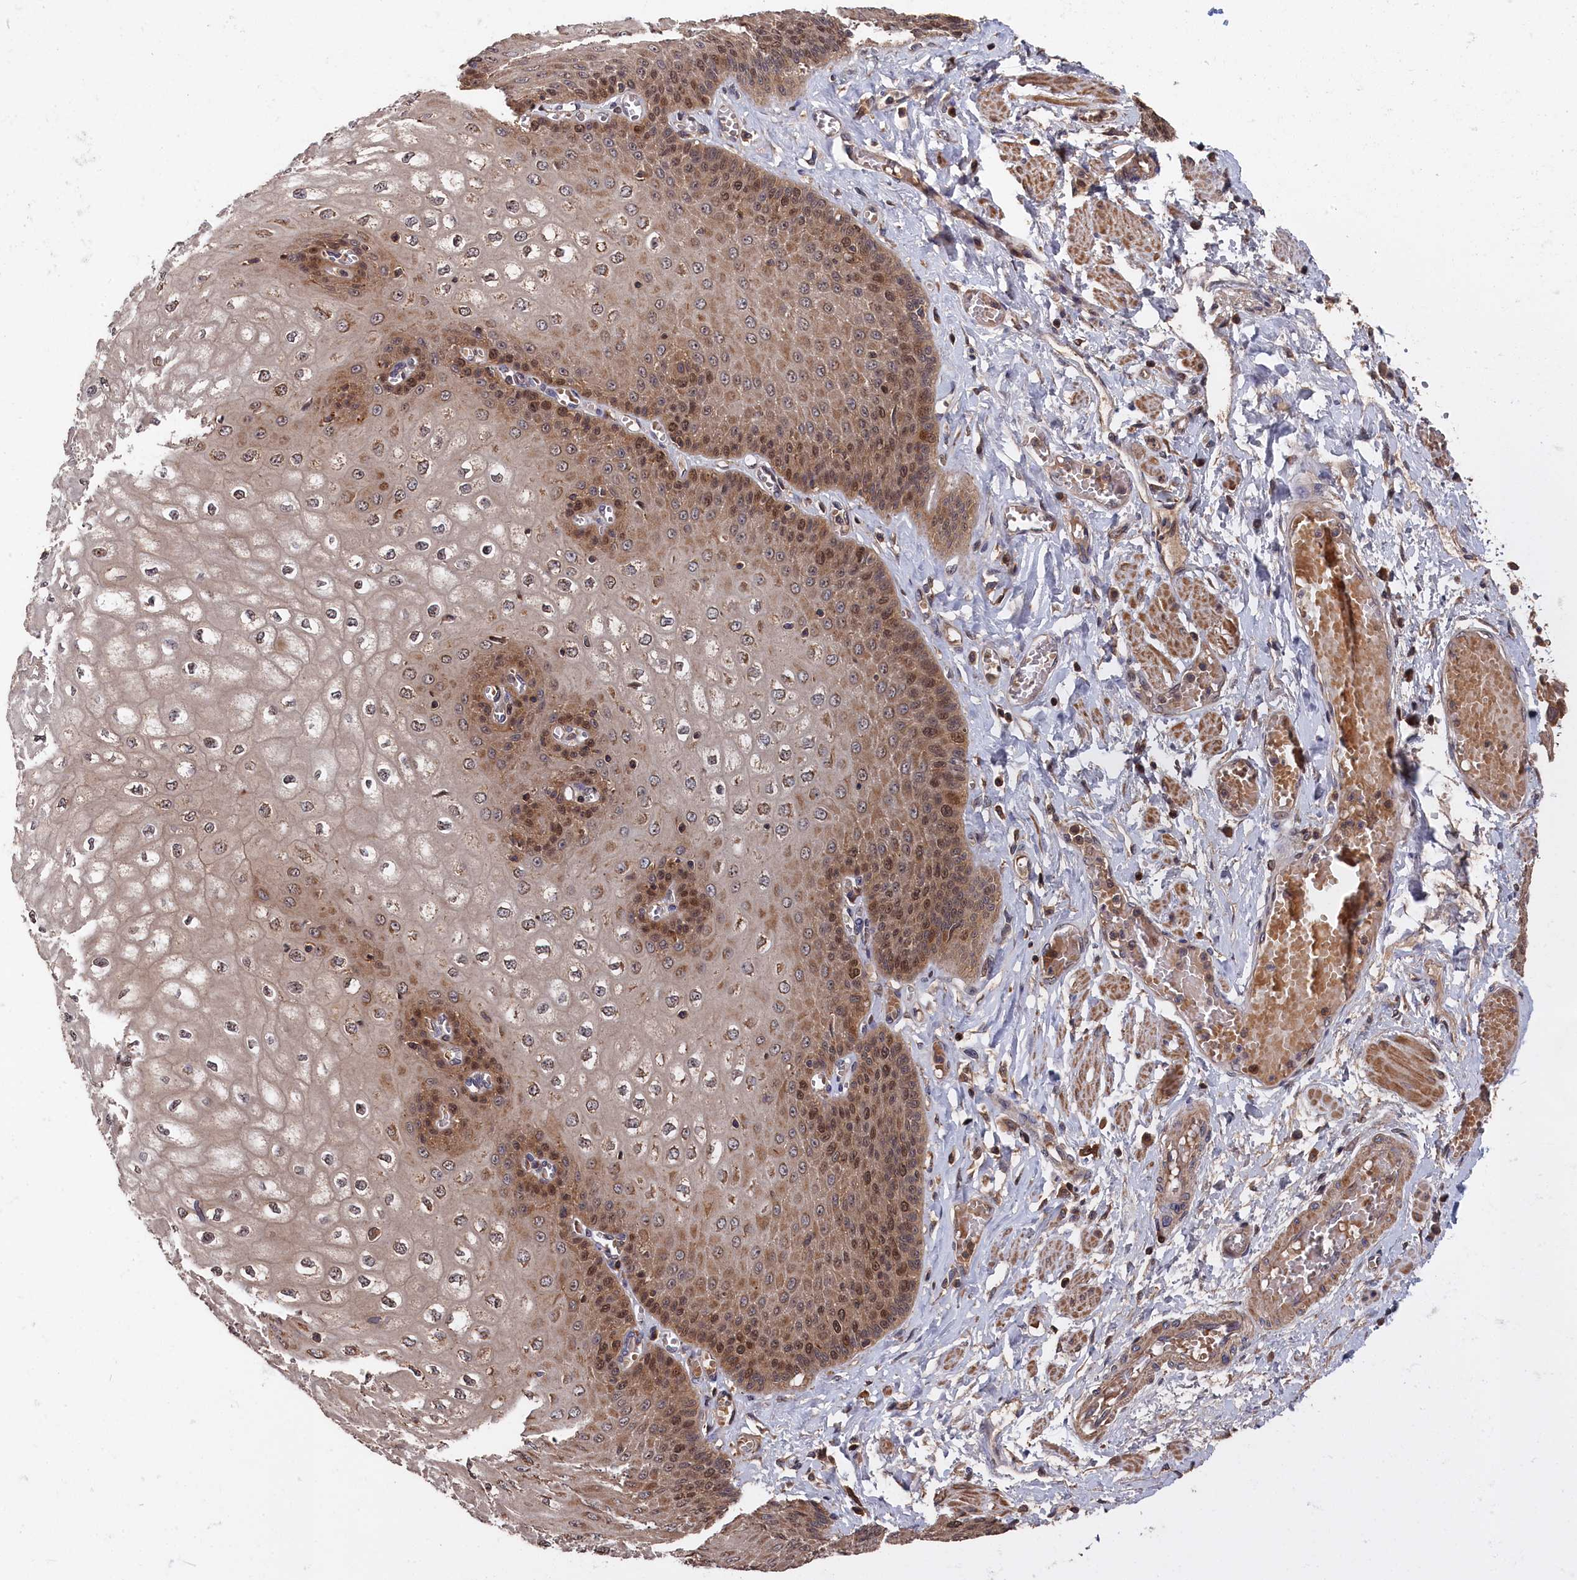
{"staining": {"intensity": "strong", "quantity": "25%-75%", "location": "cytoplasmic/membranous,nuclear"}, "tissue": "esophagus", "cell_type": "Squamous epithelial cells", "image_type": "normal", "snomed": [{"axis": "morphology", "description": "Normal tissue, NOS"}, {"axis": "topography", "description": "Esophagus"}], "caption": "Immunohistochemistry micrograph of unremarkable esophagus: esophagus stained using immunohistochemistry exhibits high levels of strong protein expression localized specifically in the cytoplasmic/membranous,nuclear of squamous epithelial cells, appearing as a cytoplasmic/membranous,nuclear brown color.", "gene": "RMI2", "patient": {"sex": "male", "age": 60}}